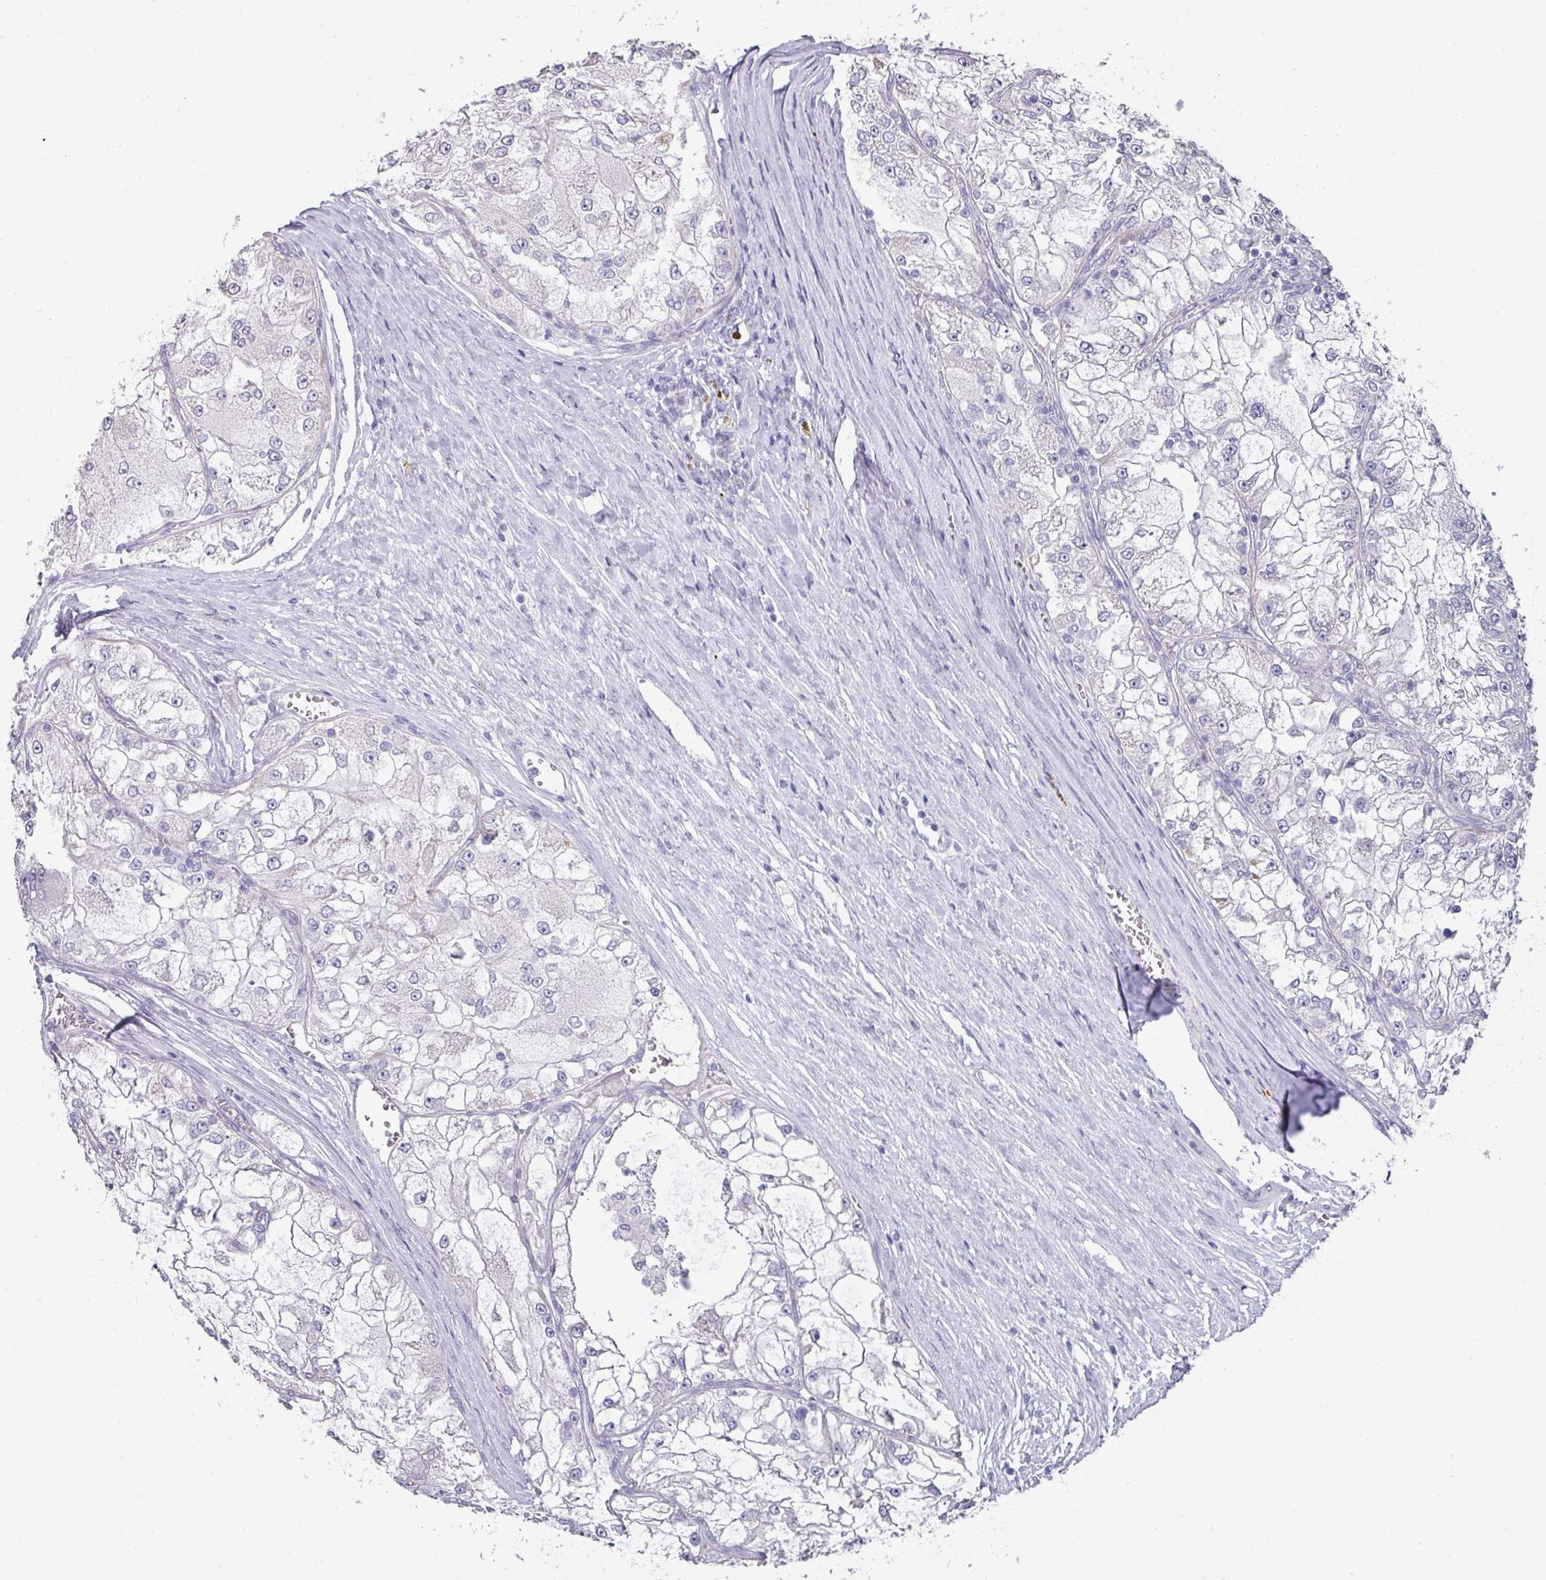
{"staining": {"intensity": "negative", "quantity": "none", "location": "none"}, "tissue": "renal cancer", "cell_type": "Tumor cells", "image_type": "cancer", "snomed": [{"axis": "morphology", "description": "Adenocarcinoma, NOS"}, {"axis": "topography", "description": "Kidney"}], "caption": "A histopathology image of human adenocarcinoma (renal) is negative for staining in tumor cells.", "gene": "DEFB115", "patient": {"sex": "female", "age": 72}}